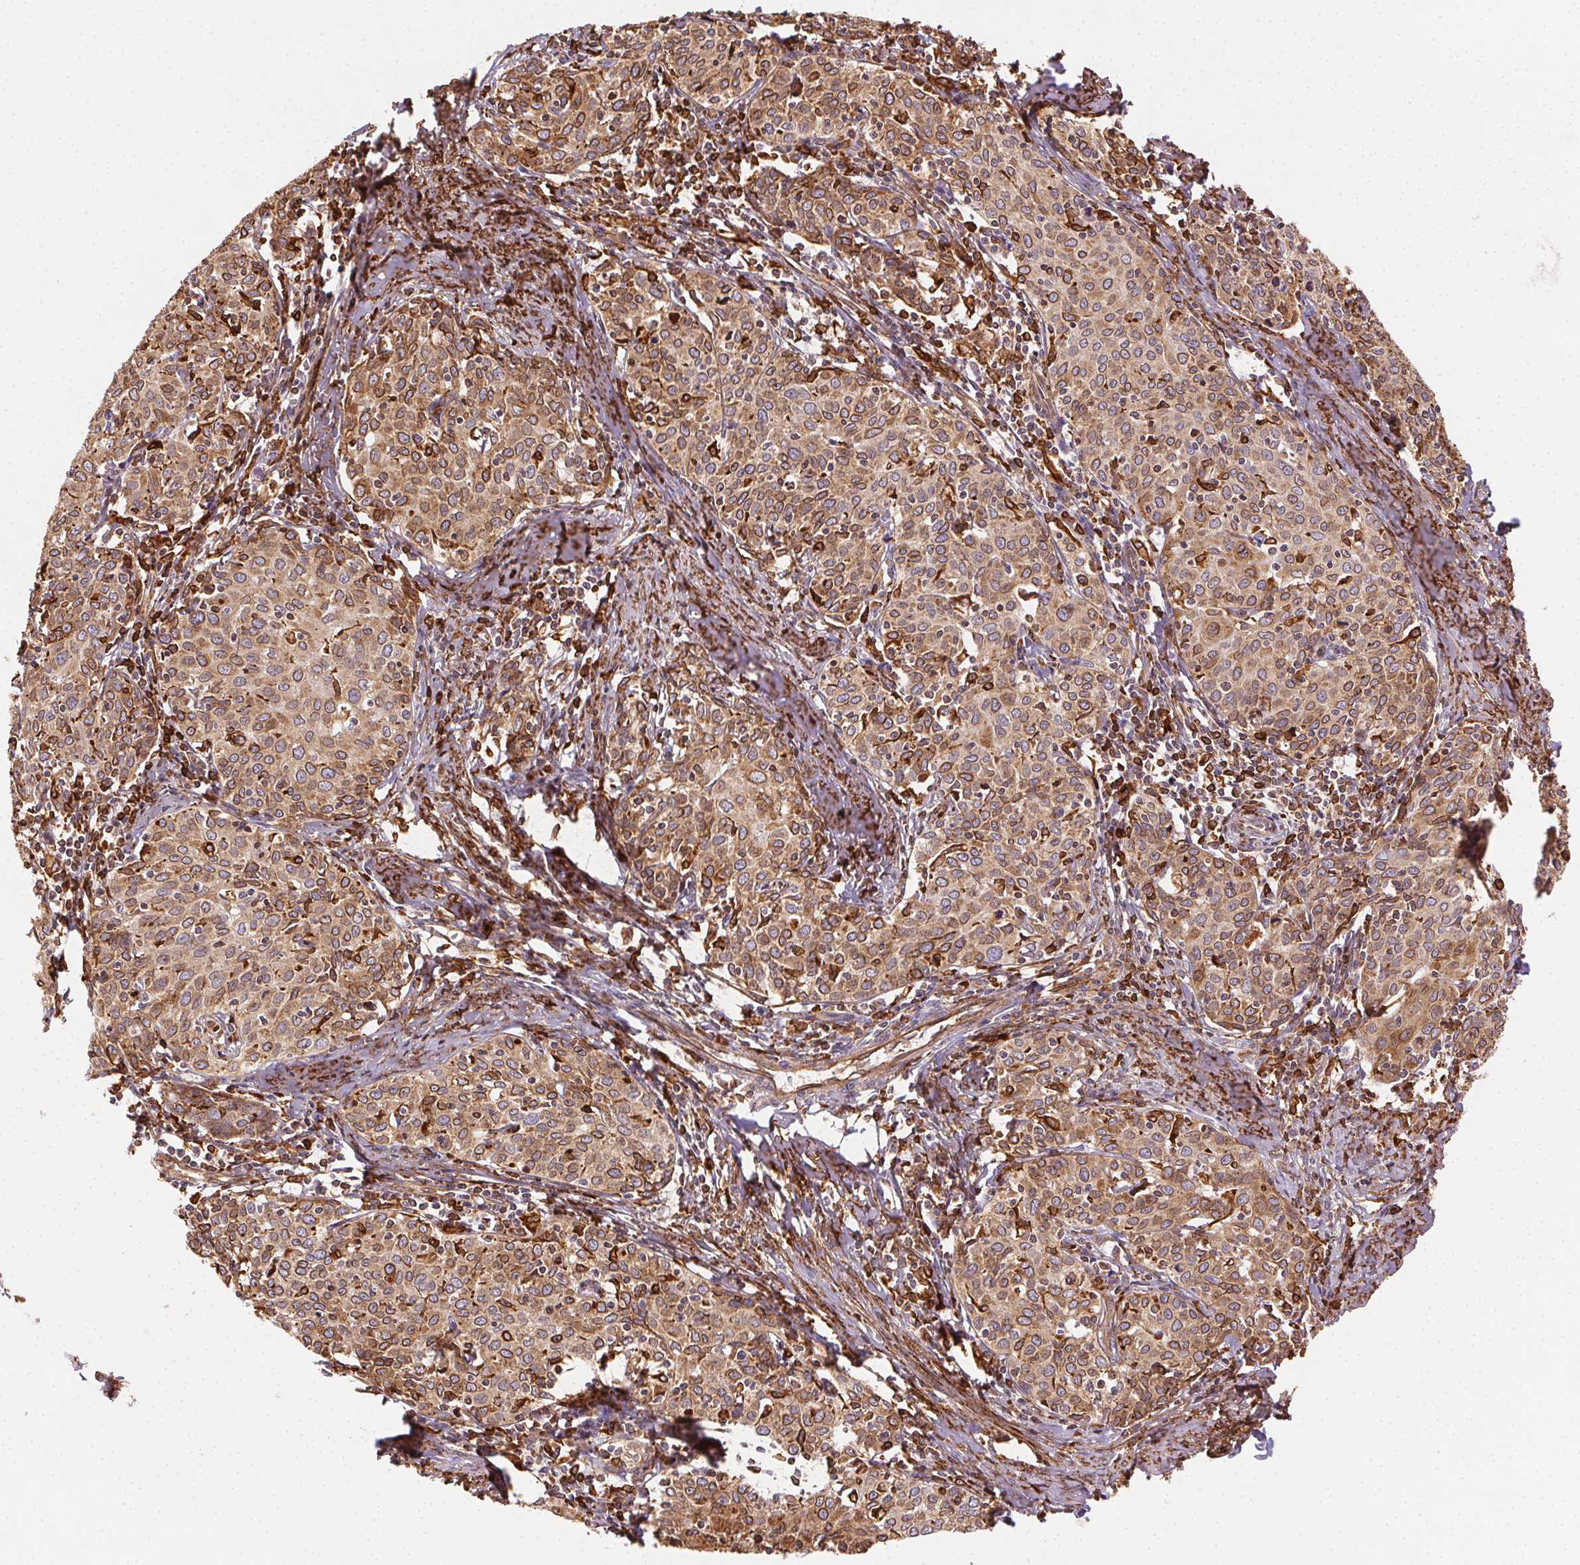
{"staining": {"intensity": "moderate", "quantity": ">75%", "location": "cytoplasmic/membranous"}, "tissue": "cervical cancer", "cell_type": "Tumor cells", "image_type": "cancer", "snomed": [{"axis": "morphology", "description": "Squamous cell carcinoma, NOS"}, {"axis": "topography", "description": "Cervix"}], "caption": "IHC (DAB) staining of human squamous cell carcinoma (cervical) displays moderate cytoplasmic/membranous protein positivity in about >75% of tumor cells.", "gene": "RNASET2", "patient": {"sex": "female", "age": 62}}